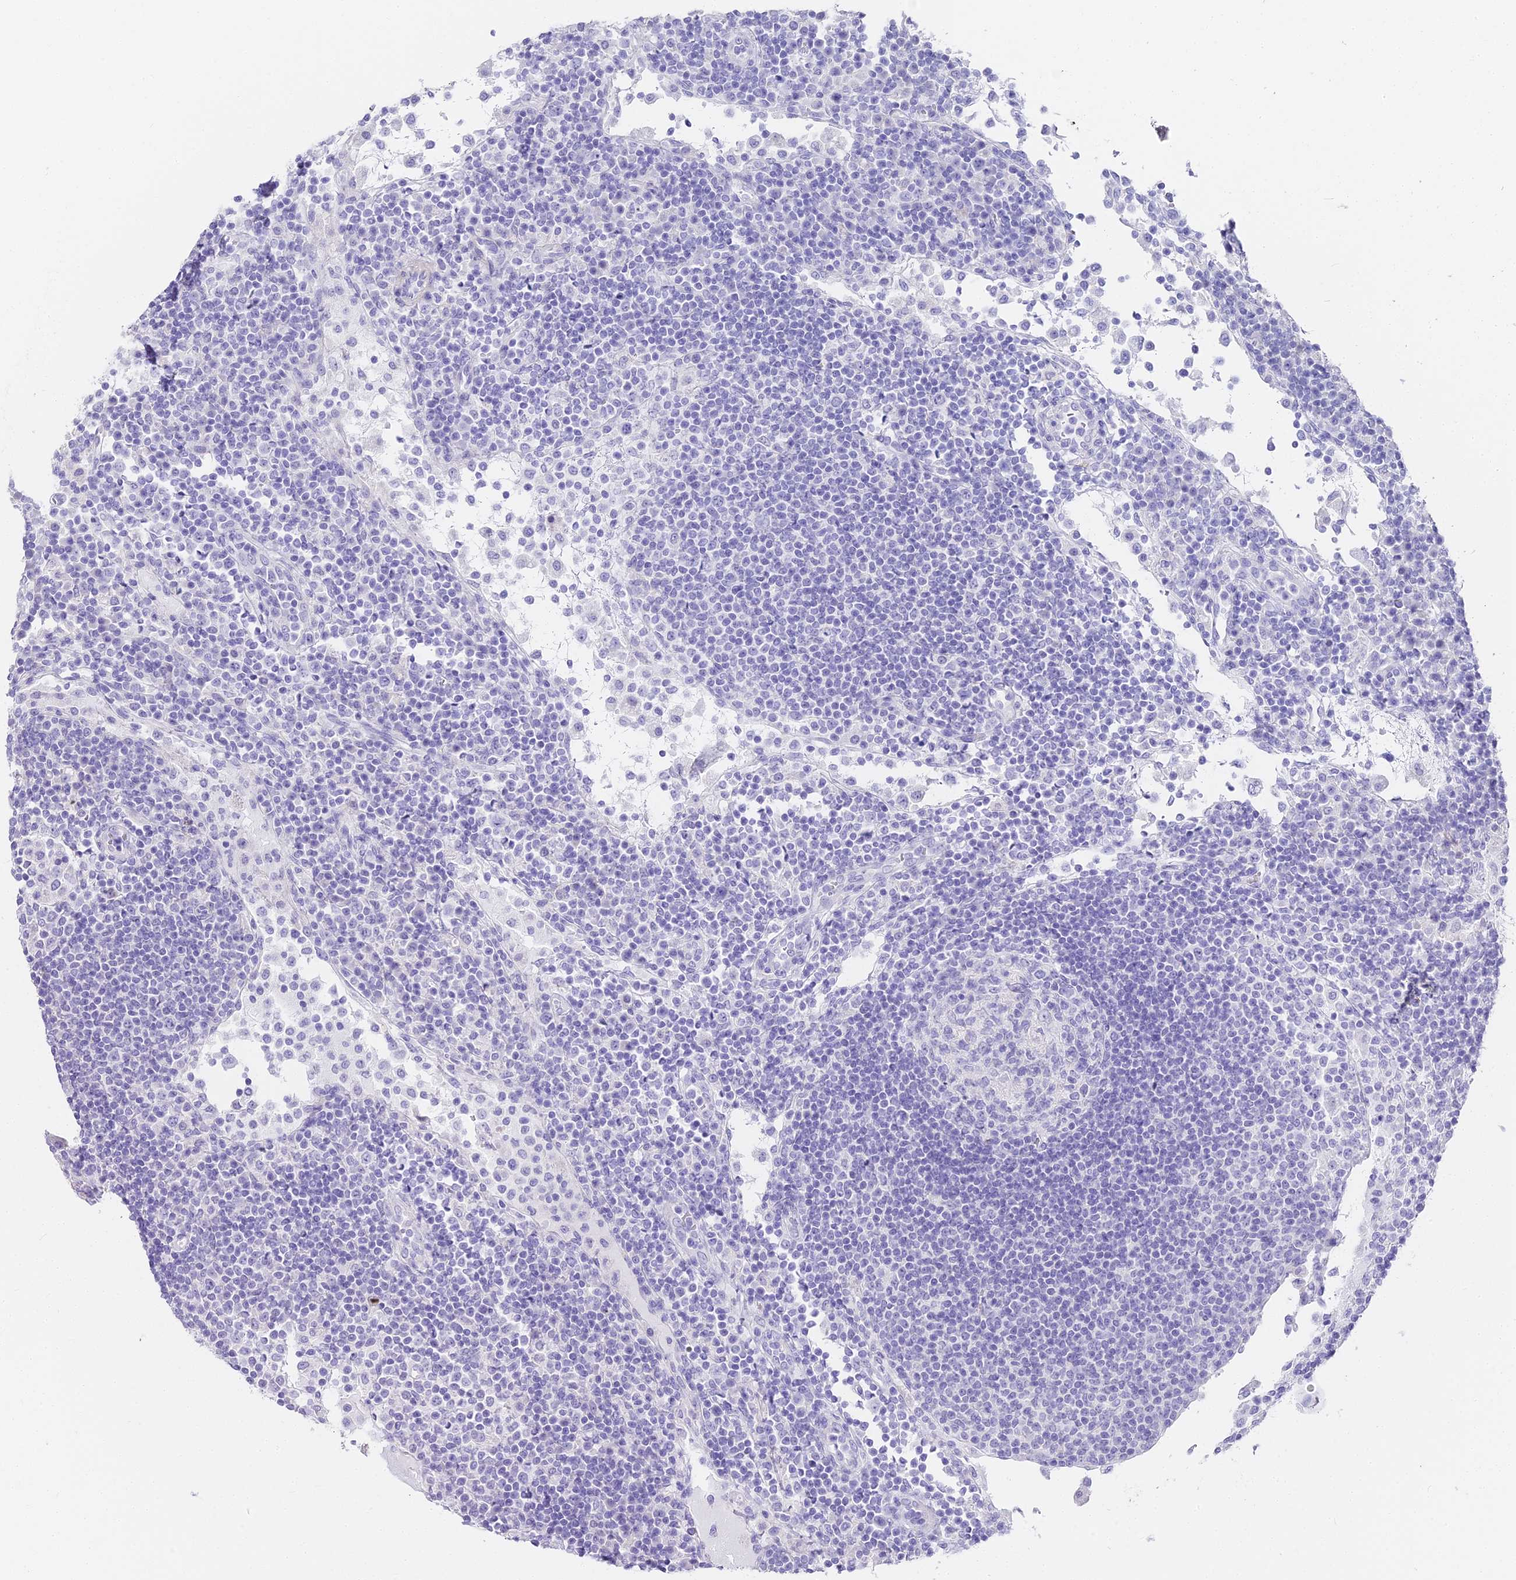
{"staining": {"intensity": "negative", "quantity": "none", "location": "none"}, "tissue": "lymph node", "cell_type": "Germinal center cells", "image_type": "normal", "snomed": [{"axis": "morphology", "description": "Normal tissue, NOS"}, {"axis": "topography", "description": "Lymph node"}], "caption": "A micrograph of lymph node stained for a protein demonstrates no brown staining in germinal center cells.", "gene": "ABHD14A", "patient": {"sex": "female", "age": 53}}